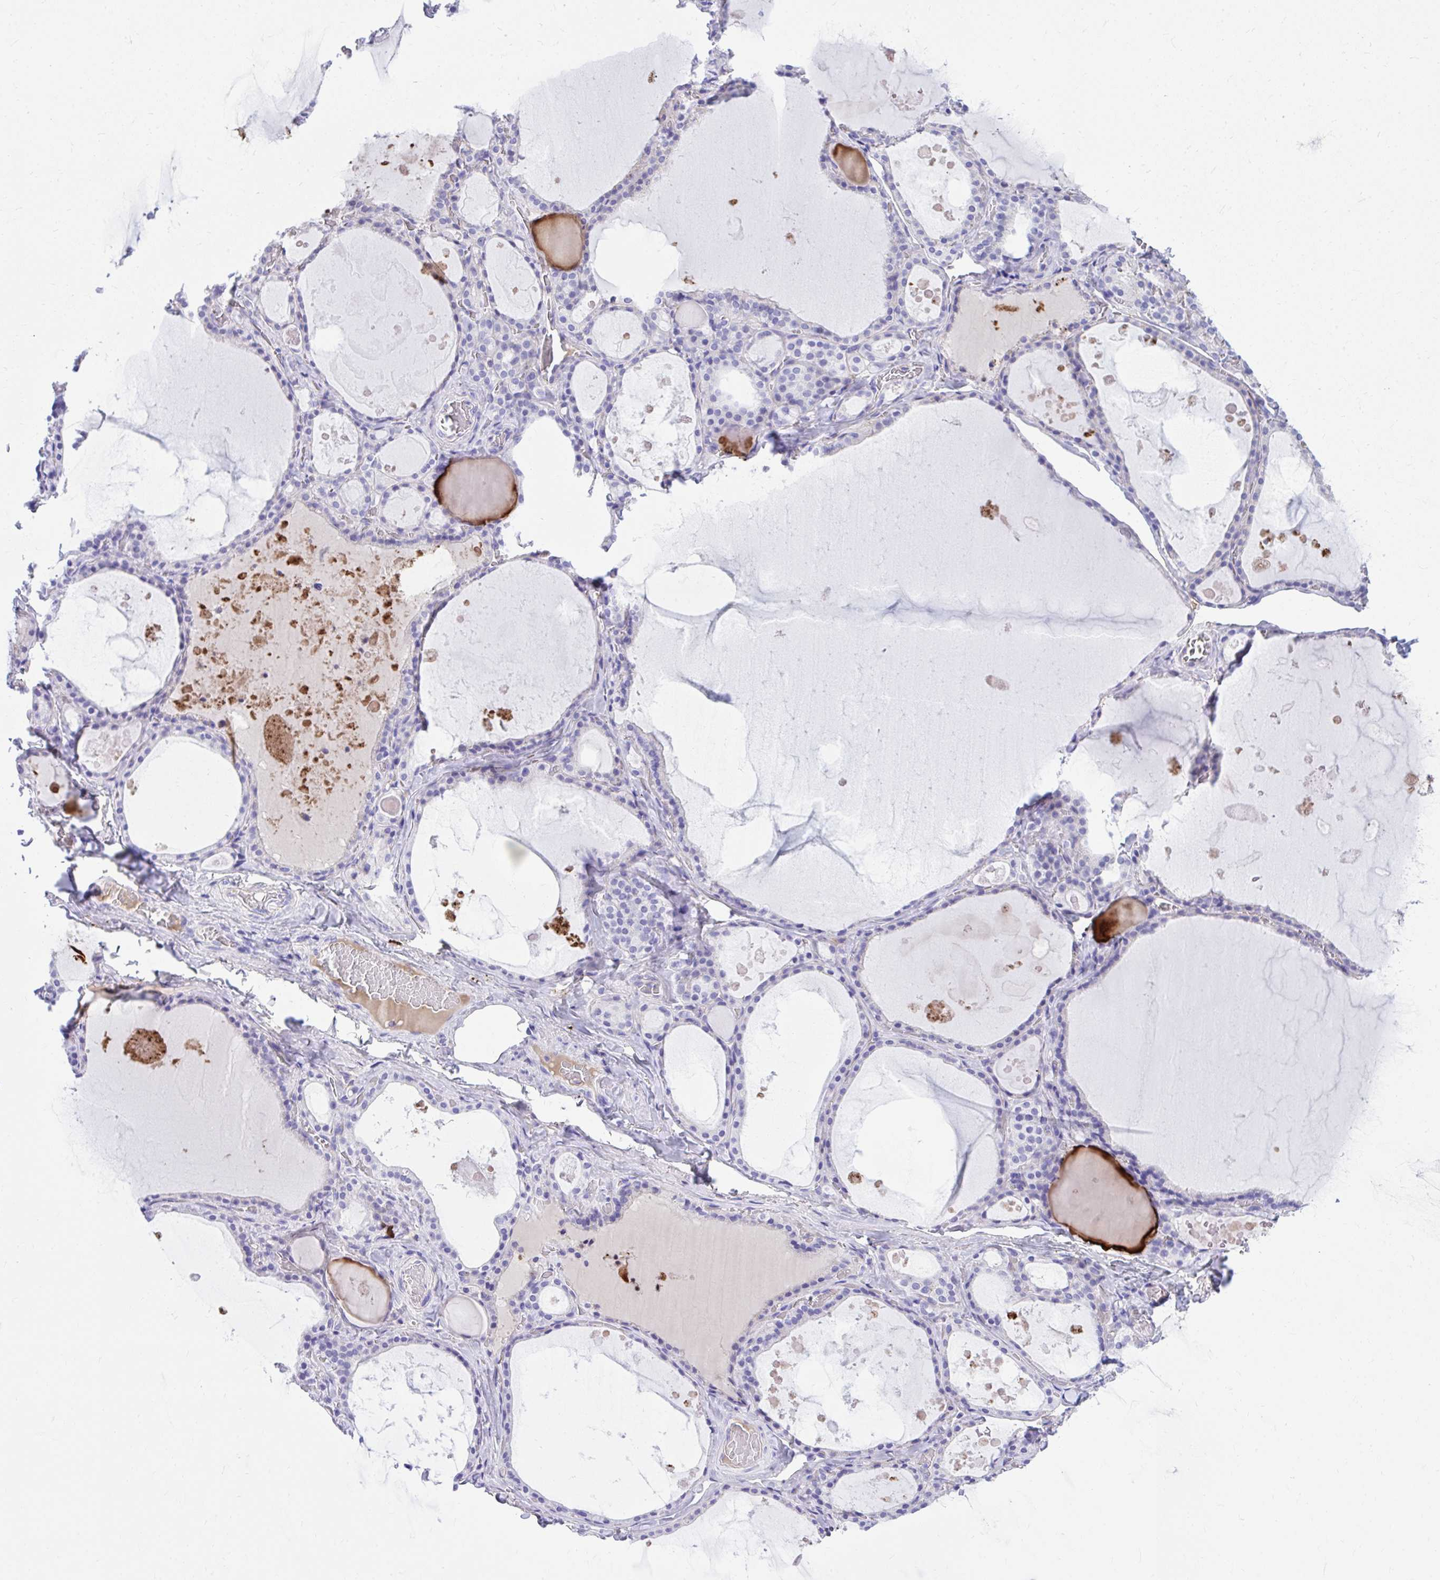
{"staining": {"intensity": "negative", "quantity": "none", "location": "none"}, "tissue": "thyroid gland", "cell_type": "Glandular cells", "image_type": "normal", "snomed": [{"axis": "morphology", "description": "Normal tissue, NOS"}, {"axis": "topography", "description": "Thyroid gland"}], "caption": "Immunohistochemical staining of normal human thyroid gland demonstrates no significant expression in glandular cells. (Brightfield microscopy of DAB (3,3'-diaminobenzidine) immunohistochemistry at high magnification).", "gene": "HRG", "patient": {"sex": "male", "age": 56}}